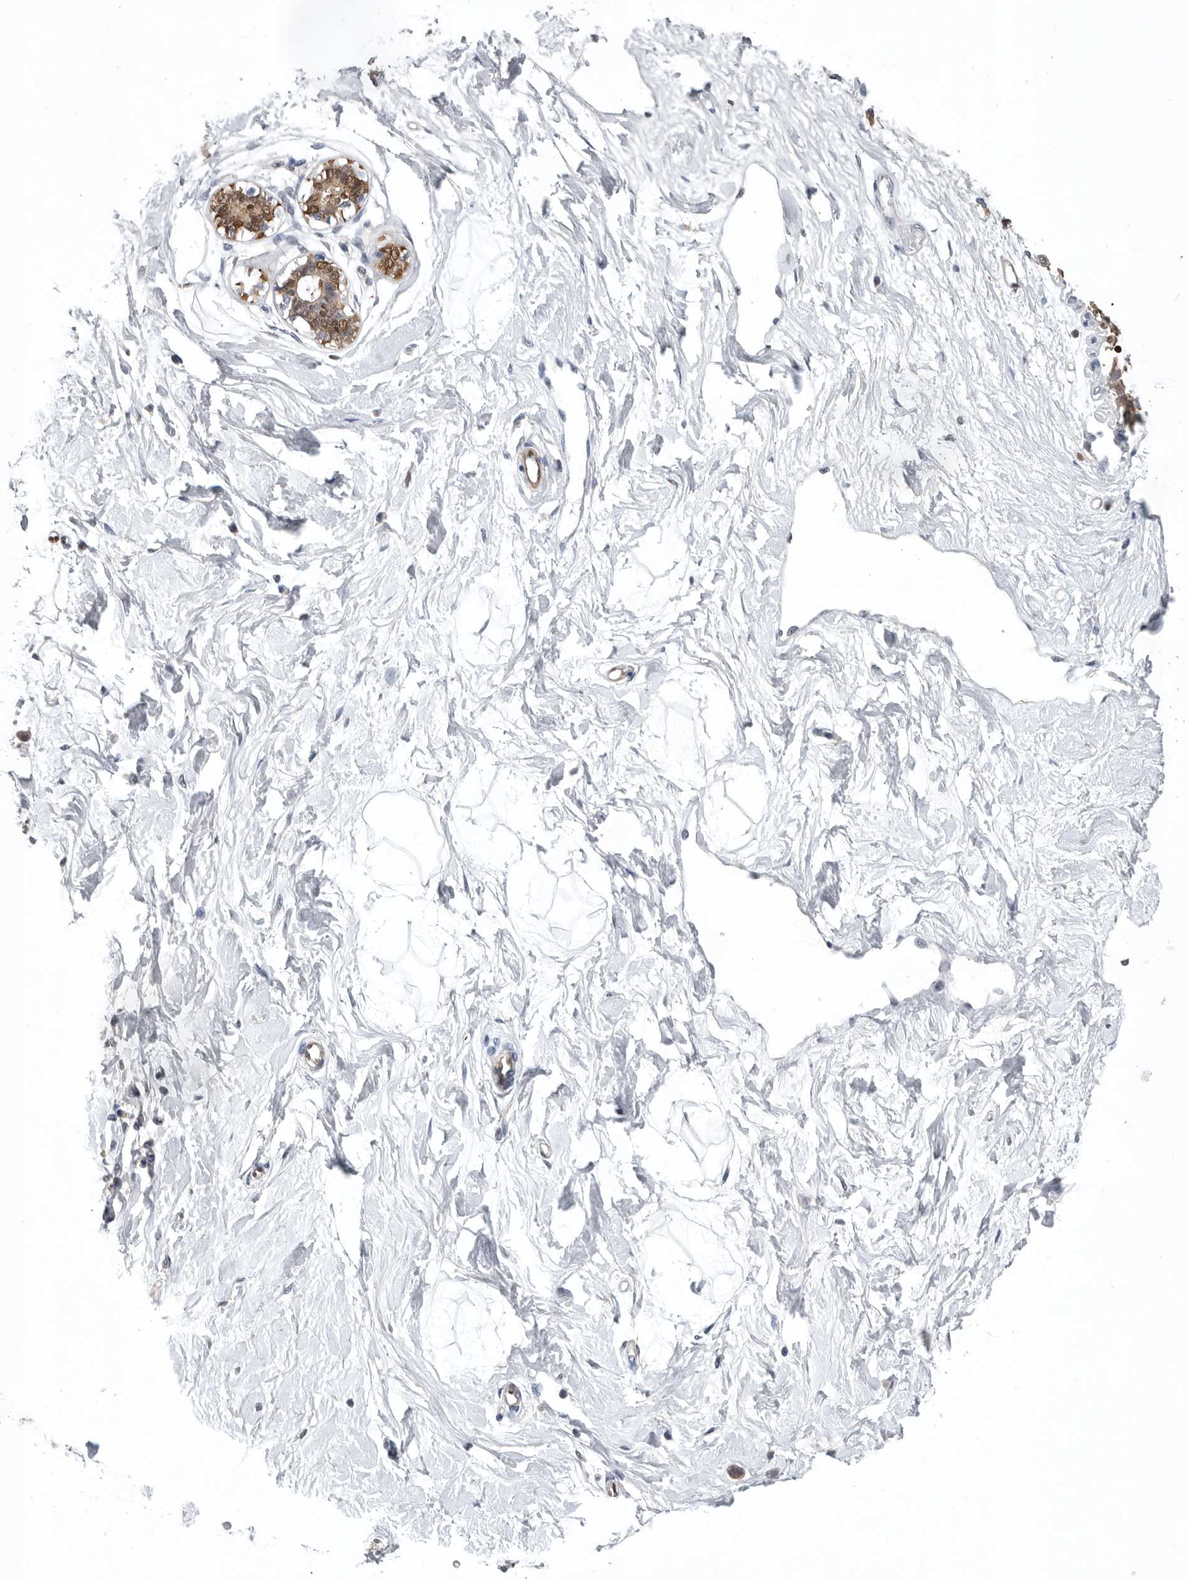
{"staining": {"intensity": "negative", "quantity": "none", "location": "none"}, "tissue": "breast", "cell_type": "Adipocytes", "image_type": "normal", "snomed": [{"axis": "morphology", "description": "Normal tissue, NOS"}, {"axis": "topography", "description": "Breast"}], "caption": "Normal breast was stained to show a protein in brown. There is no significant expression in adipocytes. The staining is performed using DAB (3,3'-diaminobenzidine) brown chromogen with nuclei counter-stained in using hematoxylin.", "gene": "PDCD4", "patient": {"sex": "female", "age": 45}}